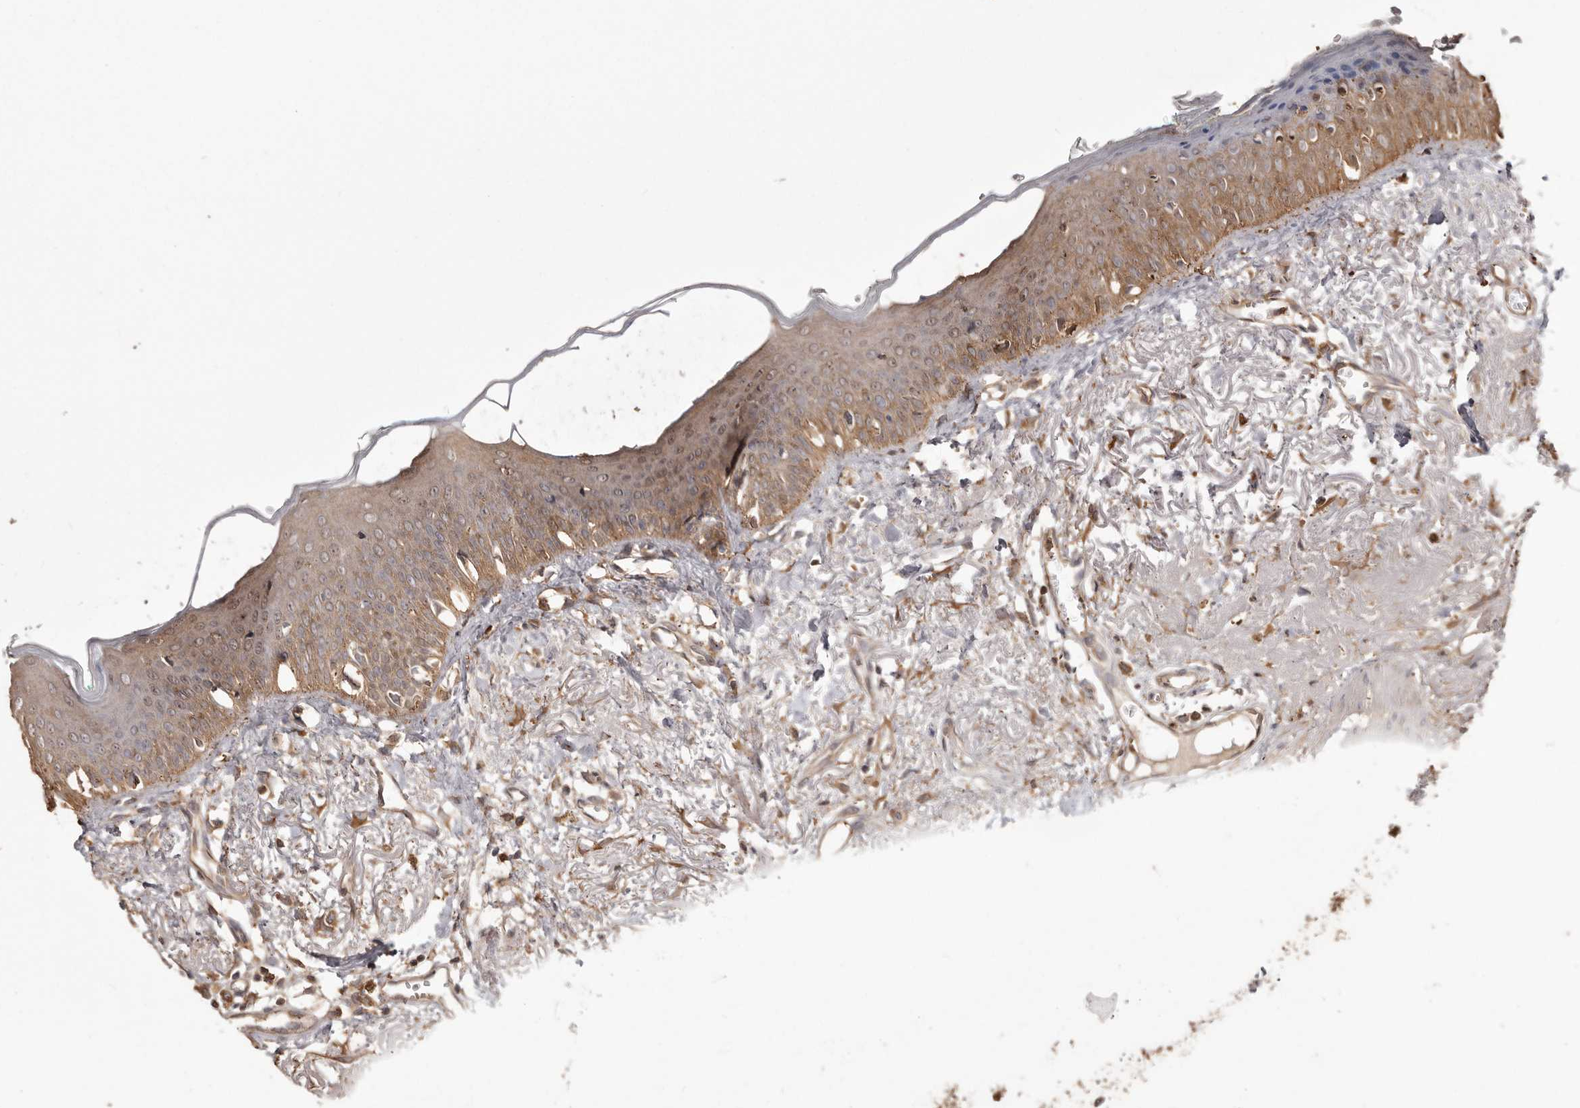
{"staining": {"intensity": "moderate", "quantity": "25%-75%", "location": "cytoplasmic/membranous"}, "tissue": "oral mucosa", "cell_type": "Squamous epithelial cells", "image_type": "normal", "snomed": [{"axis": "morphology", "description": "Normal tissue, NOS"}, {"axis": "topography", "description": "Oral tissue"}], "caption": "The image shows immunohistochemical staining of benign oral mucosa. There is moderate cytoplasmic/membranous staining is appreciated in about 25%-75% of squamous epithelial cells.", "gene": "PKM", "patient": {"sex": "female", "age": 70}}